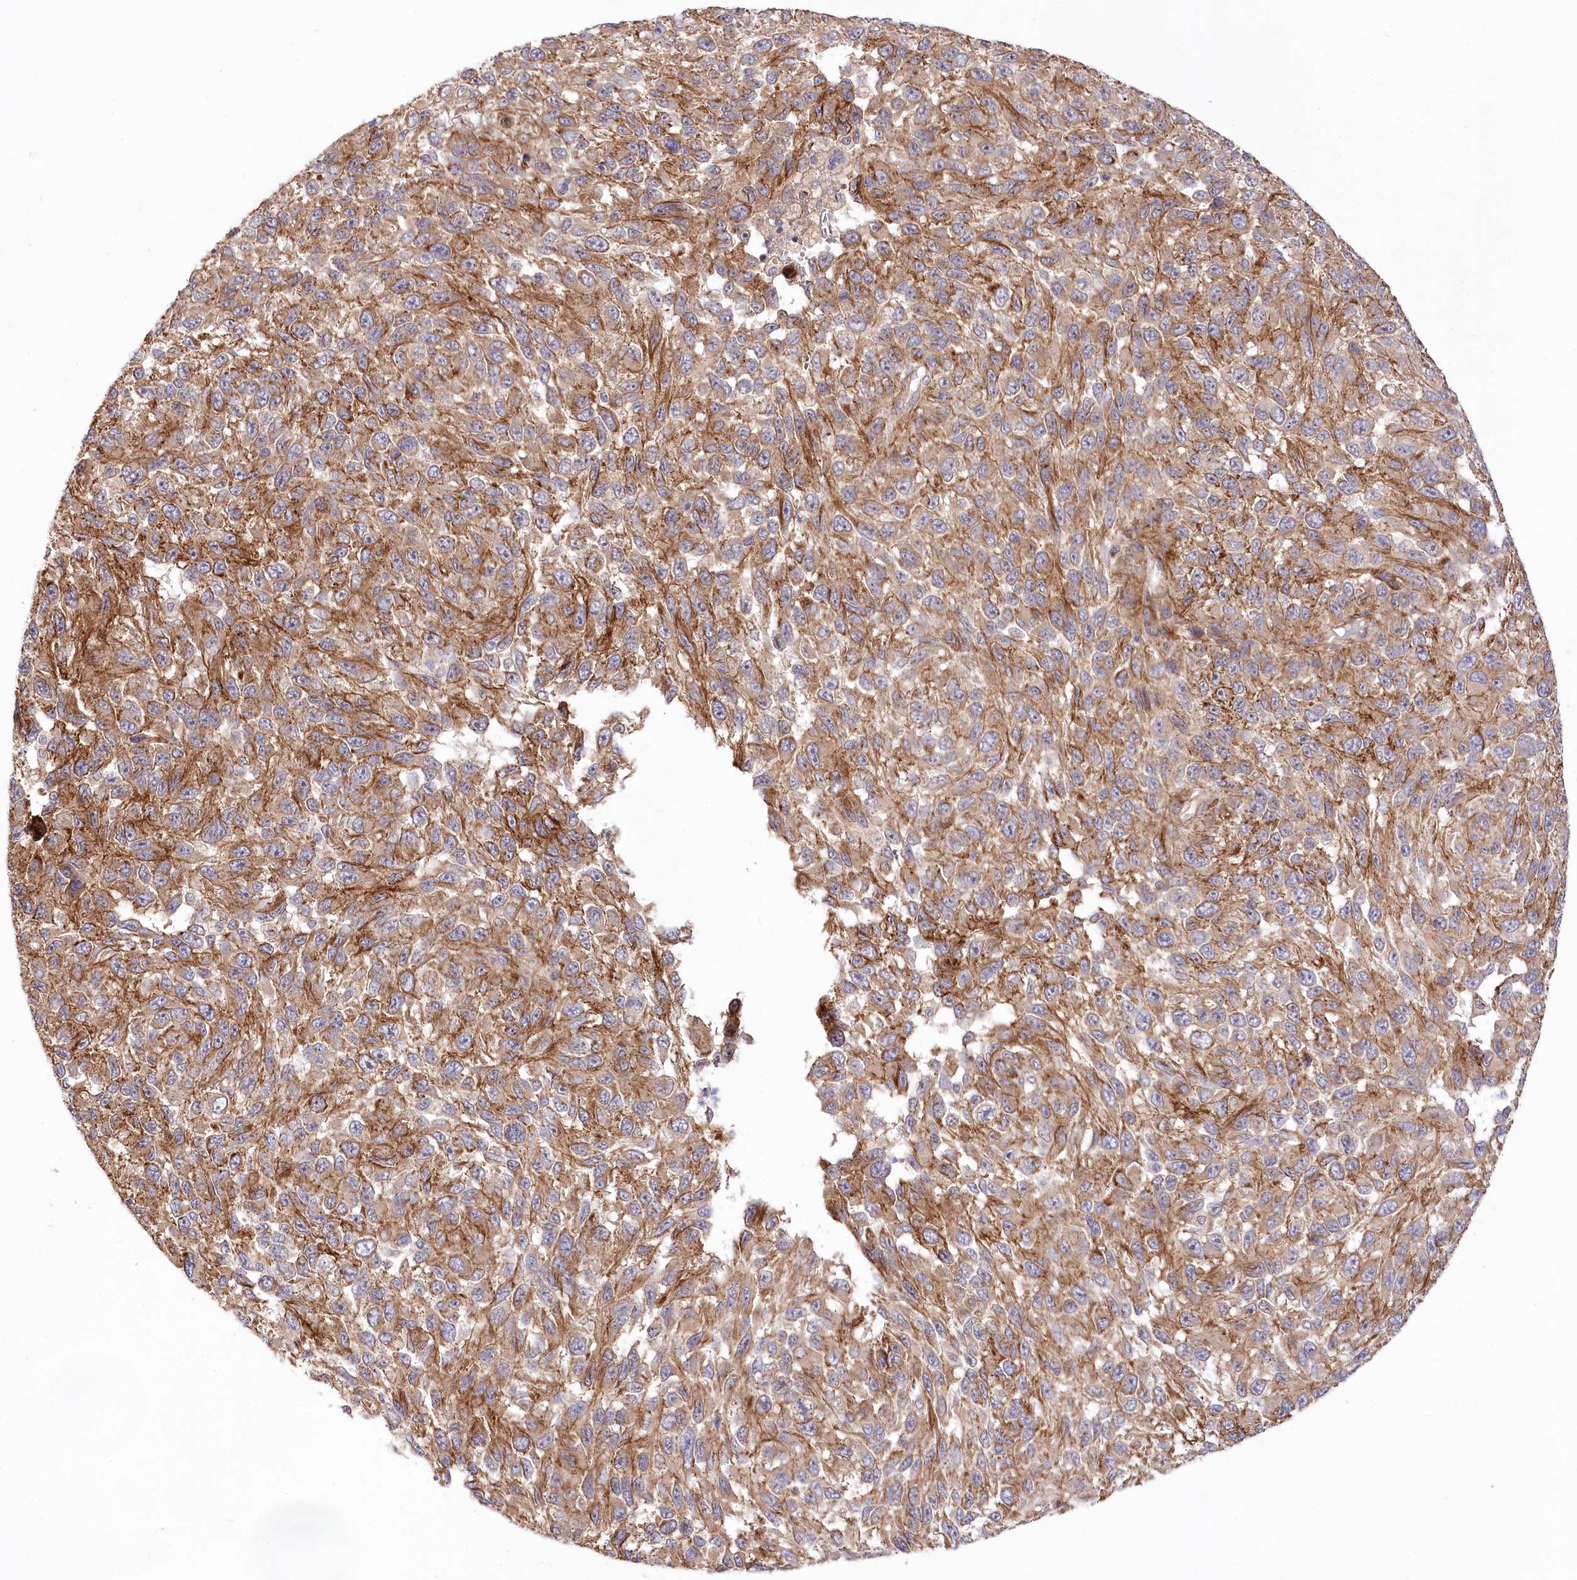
{"staining": {"intensity": "moderate", "quantity": ">75%", "location": "cytoplasmic/membranous"}, "tissue": "melanoma", "cell_type": "Tumor cells", "image_type": "cancer", "snomed": [{"axis": "morphology", "description": "Malignant melanoma, NOS"}, {"axis": "topography", "description": "Skin"}], "caption": "Malignant melanoma tissue exhibits moderate cytoplasmic/membranous expression in approximately >75% of tumor cells", "gene": "TRUB1", "patient": {"sex": "female", "age": 96}}